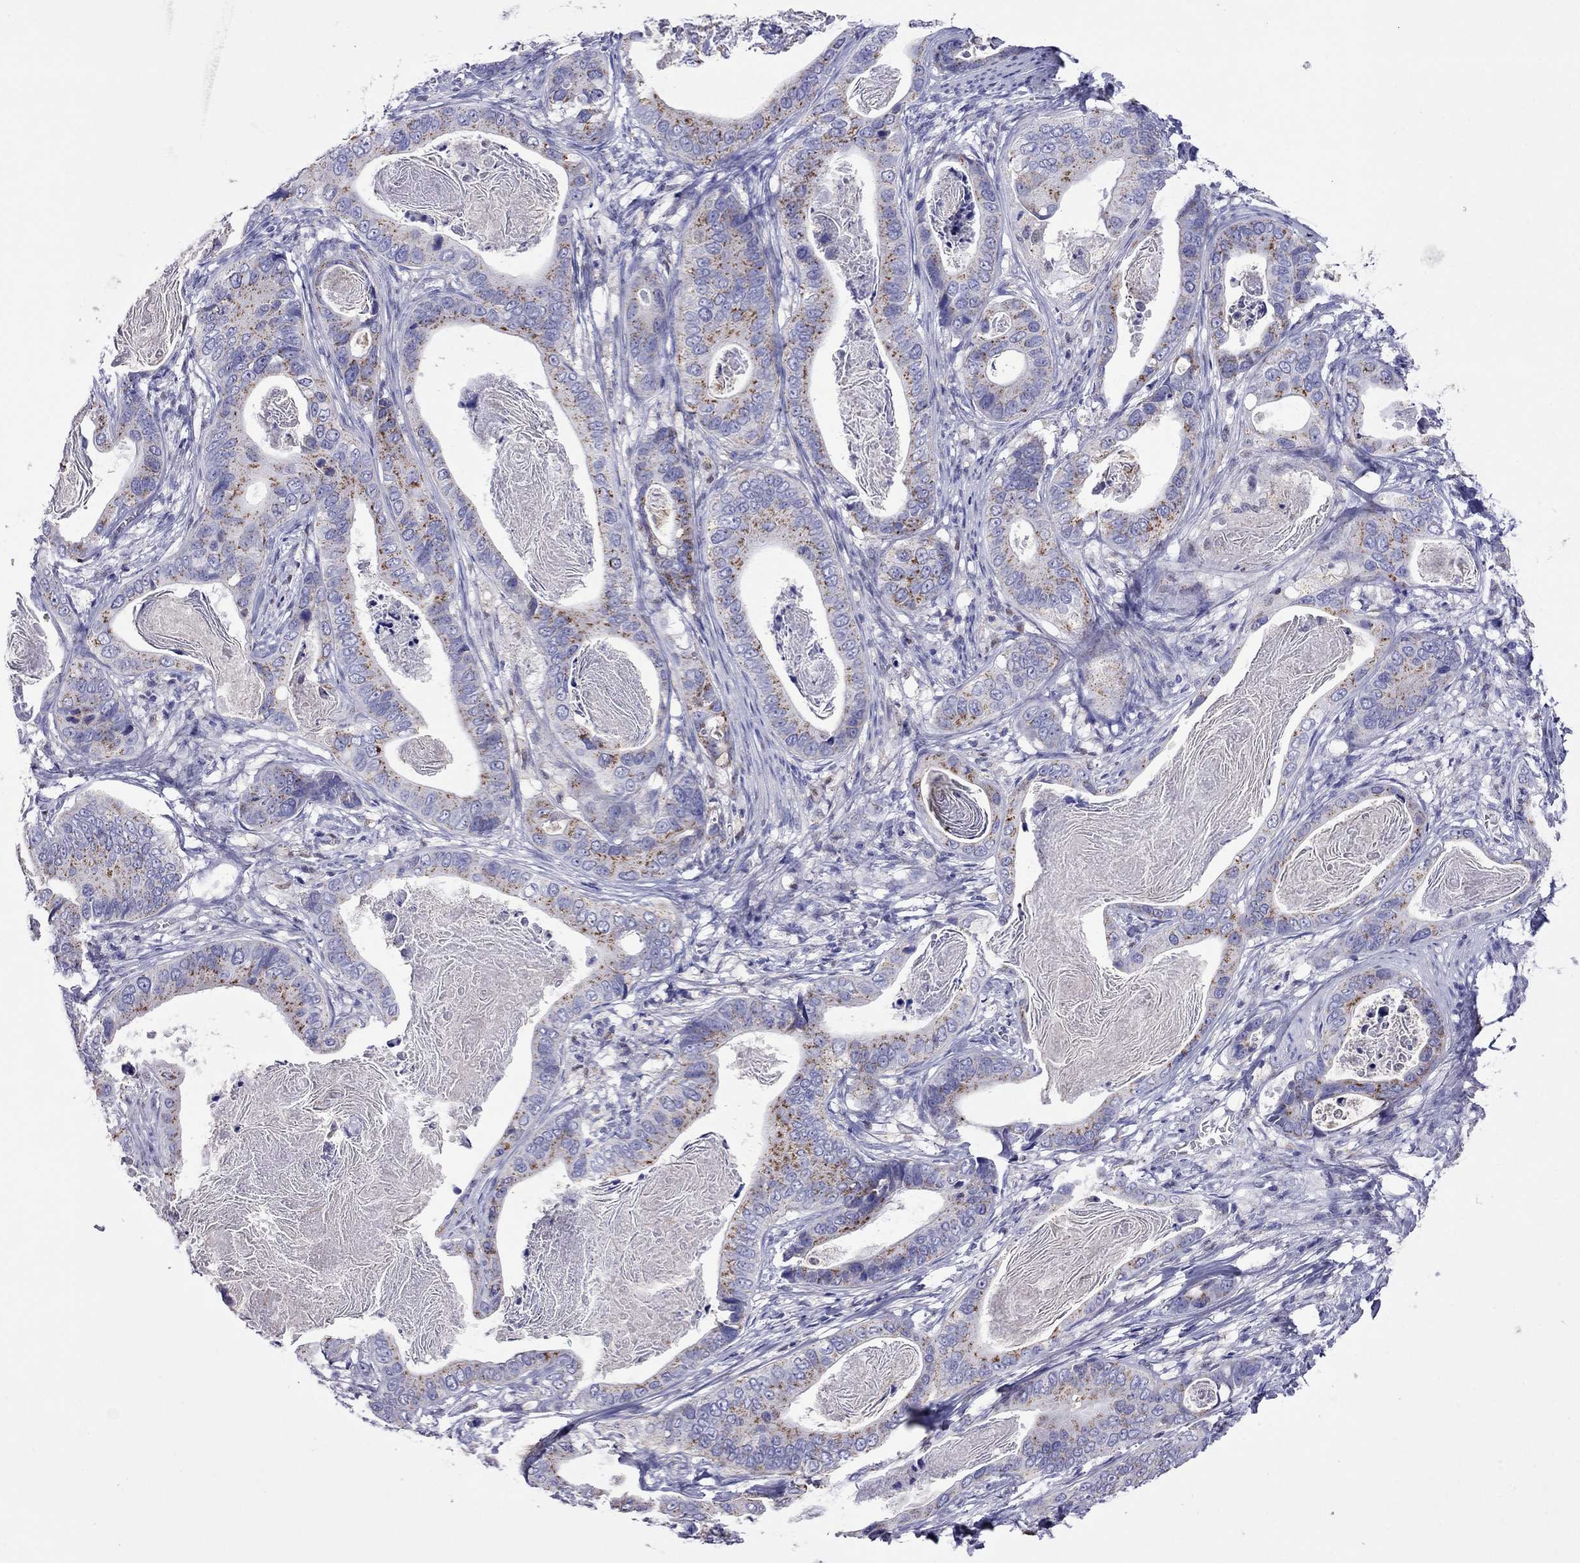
{"staining": {"intensity": "moderate", "quantity": "25%-75%", "location": "cytoplasmic/membranous"}, "tissue": "stomach cancer", "cell_type": "Tumor cells", "image_type": "cancer", "snomed": [{"axis": "morphology", "description": "Adenocarcinoma, NOS"}, {"axis": "topography", "description": "Stomach"}], "caption": "DAB (3,3'-diaminobenzidine) immunohistochemical staining of stomach cancer displays moderate cytoplasmic/membranous protein positivity in about 25%-75% of tumor cells.", "gene": "MPZ", "patient": {"sex": "male", "age": 84}}